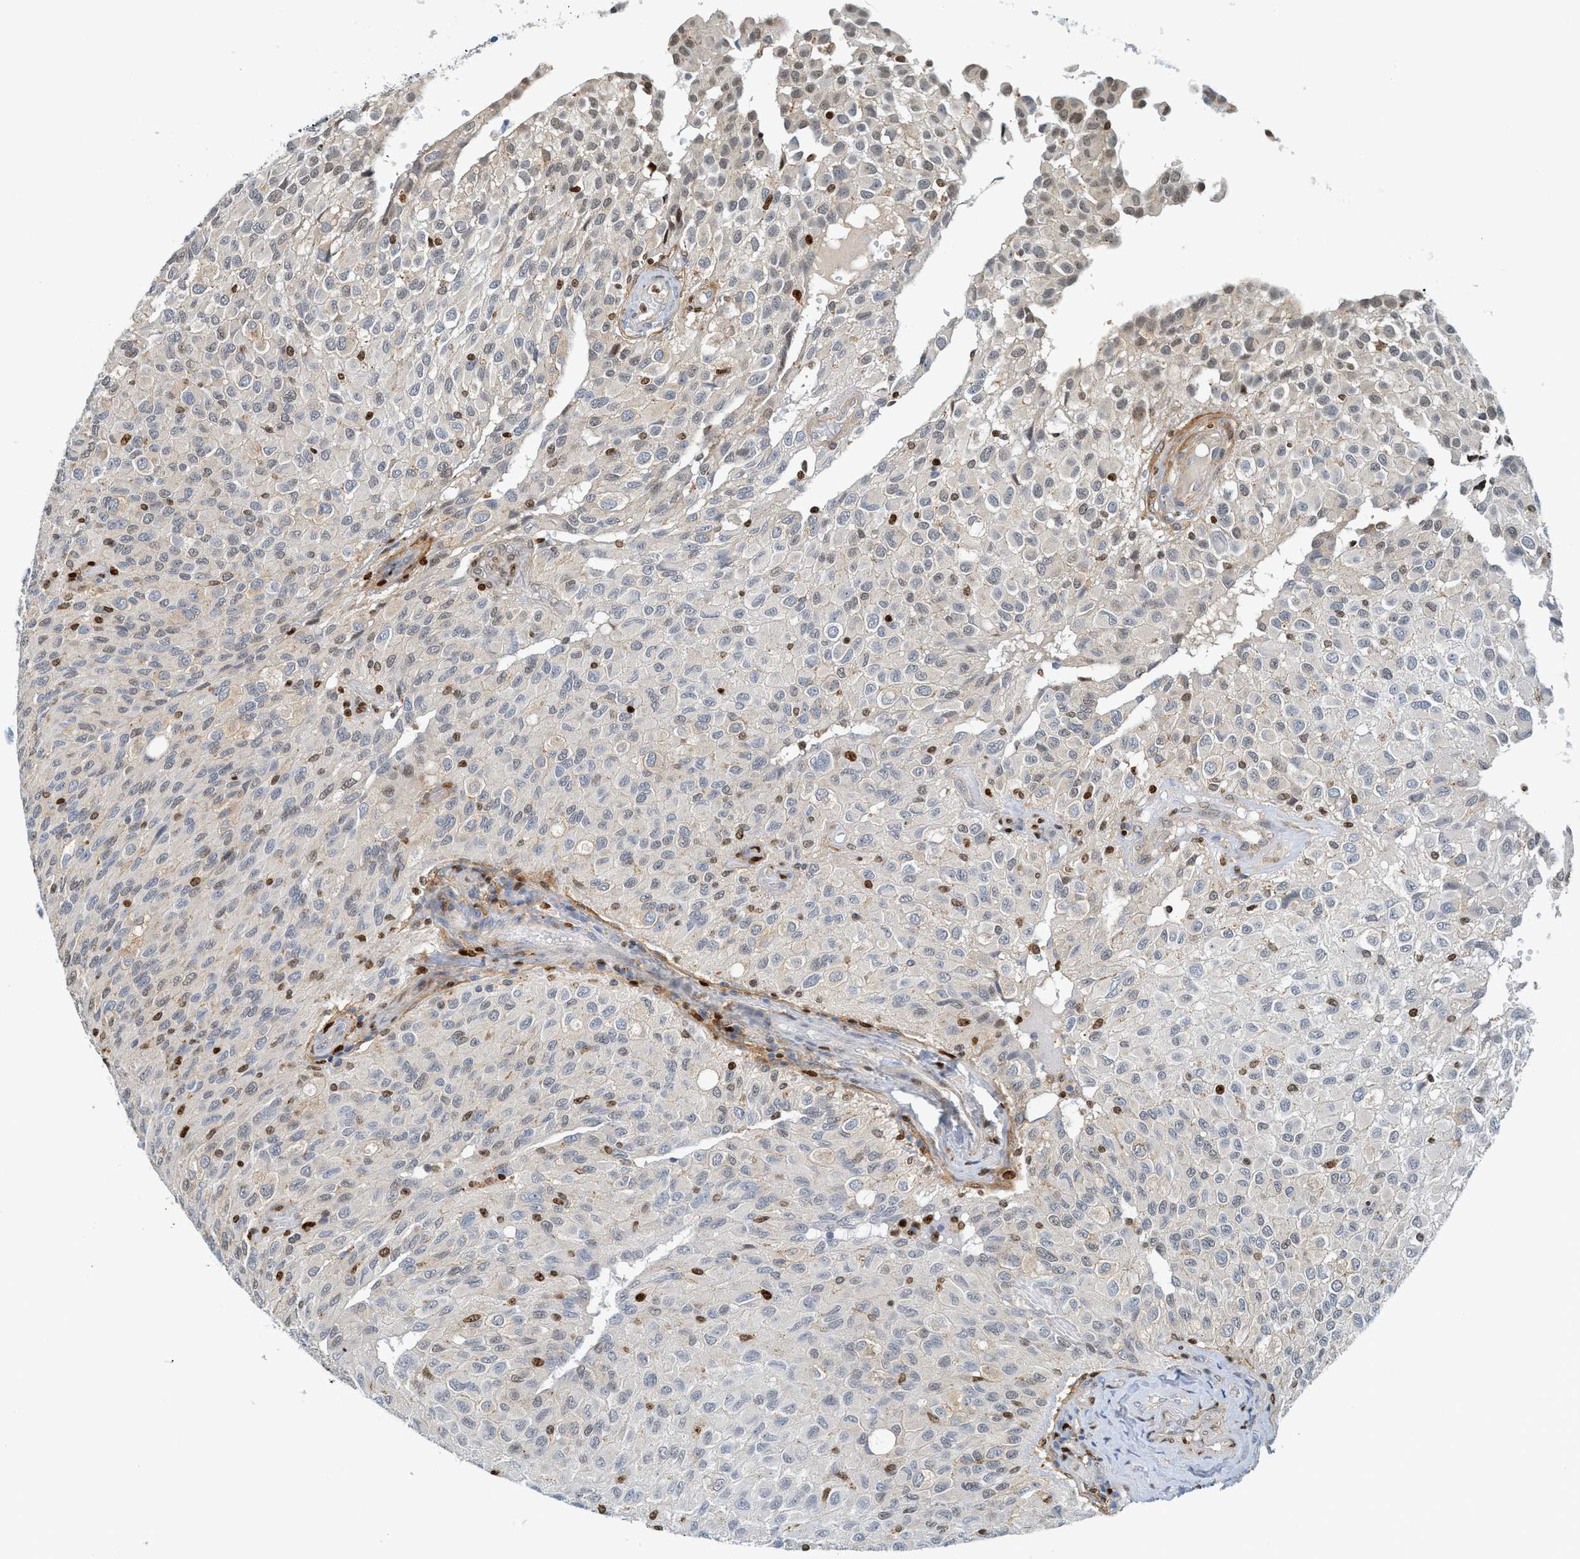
{"staining": {"intensity": "weak", "quantity": "<25%", "location": "nuclear"}, "tissue": "glioma", "cell_type": "Tumor cells", "image_type": "cancer", "snomed": [{"axis": "morphology", "description": "Glioma, malignant, High grade"}, {"axis": "topography", "description": "Brain"}], "caption": "Protein analysis of malignant glioma (high-grade) shows no significant staining in tumor cells.", "gene": "SH3D19", "patient": {"sex": "male", "age": 32}}